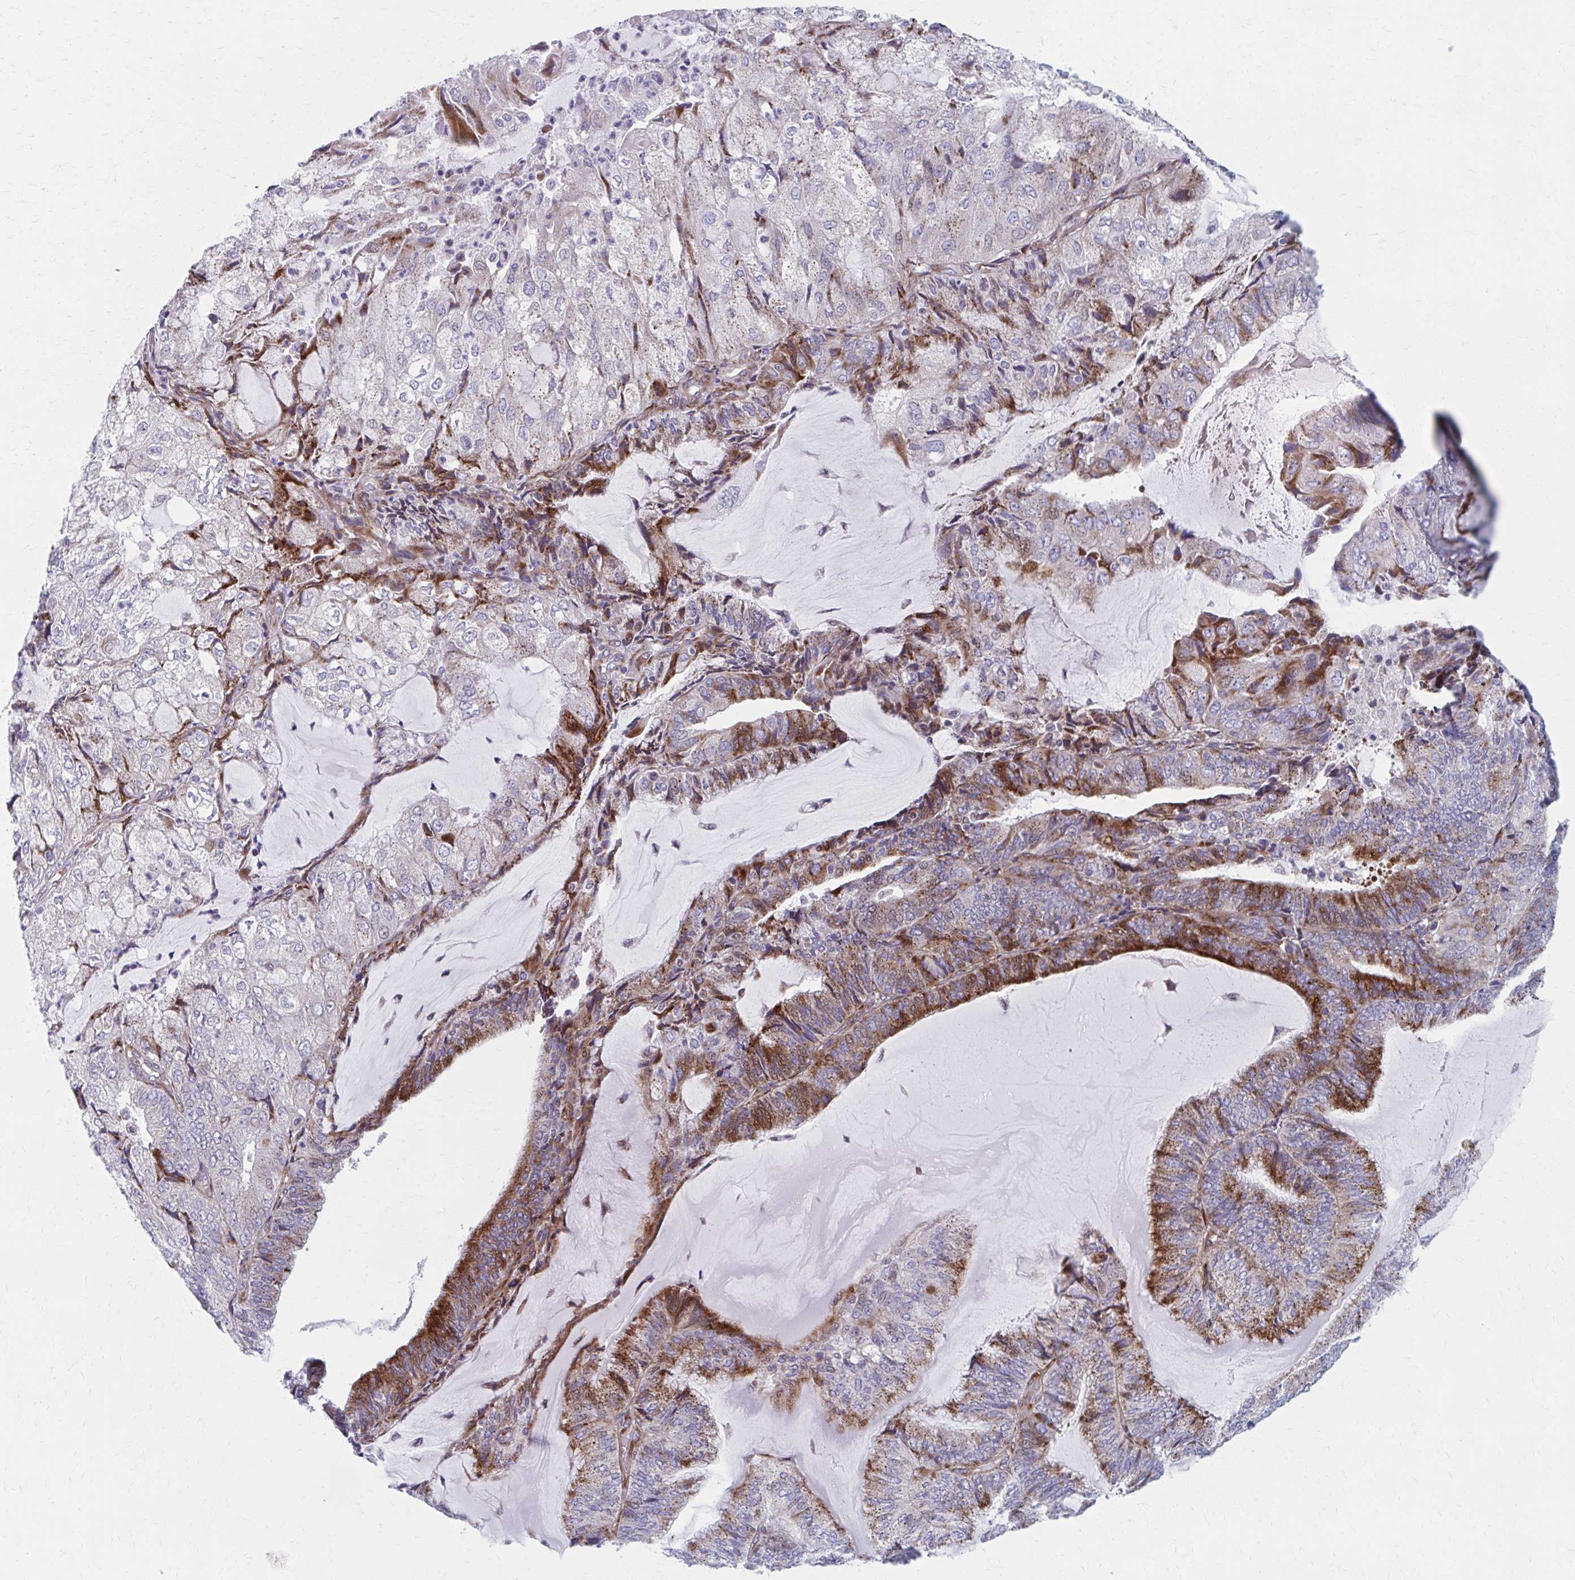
{"staining": {"intensity": "moderate", "quantity": "<25%", "location": "cytoplasmic/membranous"}, "tissue": "endometrial cancer", "cell_type": "Tumor cells", "image_type": "cancer", "snomed": [{"axis": "morphology", "description": "Adenocarcinoma, NOS"}, {"axis": "topography", "description": "Endometrium"}], "caption": "Immunohistochemical staining of human adenocarcinoma (endometrial) demonstrates low levels of moderate cytoplasmic/membranous staining in approximately <25% of tumor cells. Using DAB (3,3'-diaminobenzidine) (brown) and hematoxylin (blue) stains, captured at high magnification using brightfield microscopy.", "gene": "OLFM2", "patient": {"sex": "female", "age": 81}}